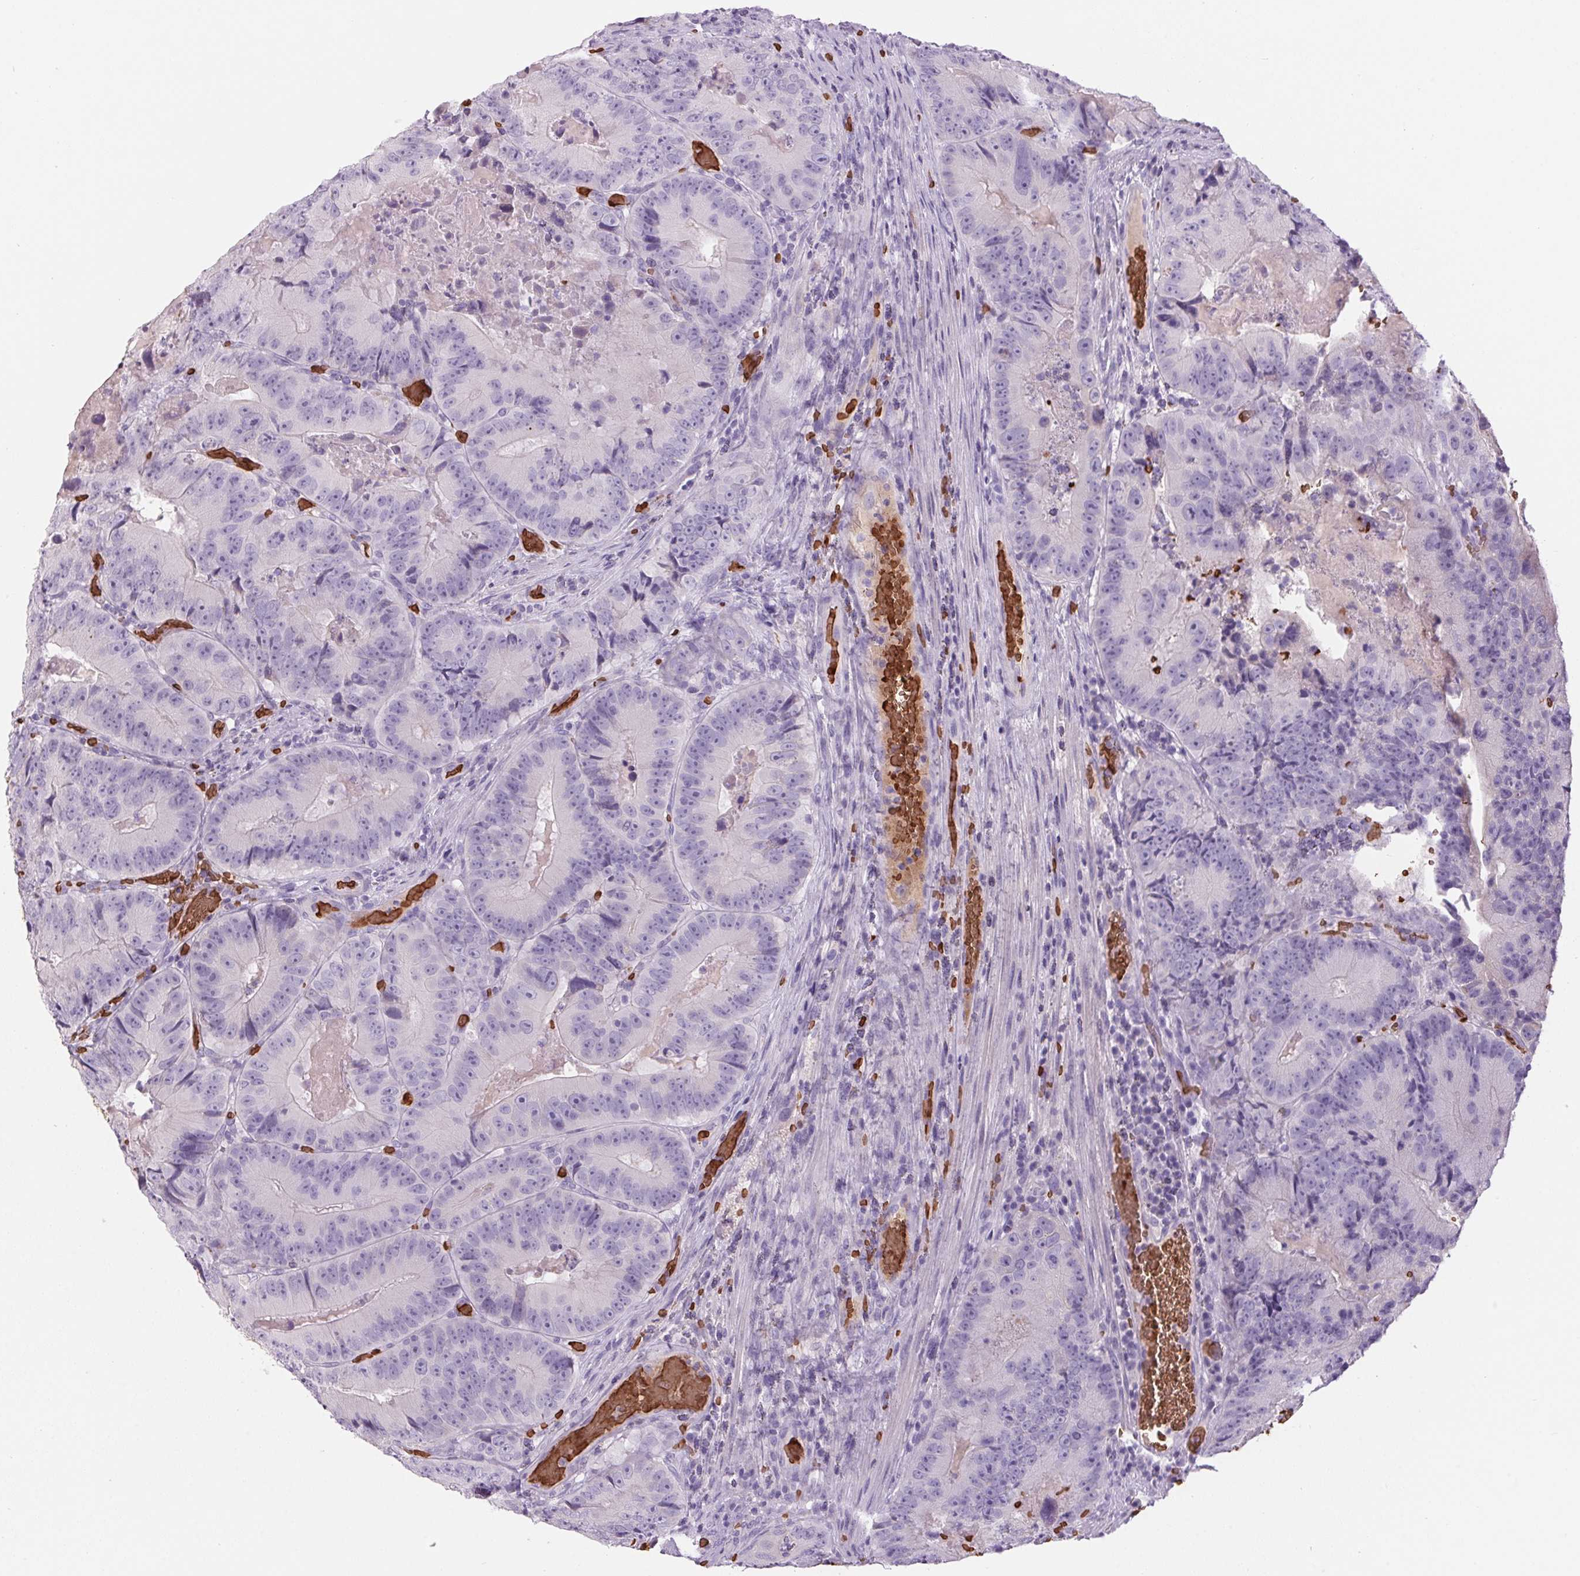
{"staining": {"intensity": "negative", "quantity": "none", "location": "none"}, "tissue": "colorectal cancer", "cell_type": "Tumor cells", "image_type": "cancer", "snomed": [{"axis": "morphology", "description": "Adenocarcinoma, NOS"}, {"axis": "topography", "description": "Colon"}], "caption": "Immunohistochemistry (IHC) of human colorectal cancer (adenocarcinoma) demonstrates no staining in tumor cells. (DAB IHC, high magnification).", "gene": "HBQ1", "patient": {"sex": "female", "age": 86}}